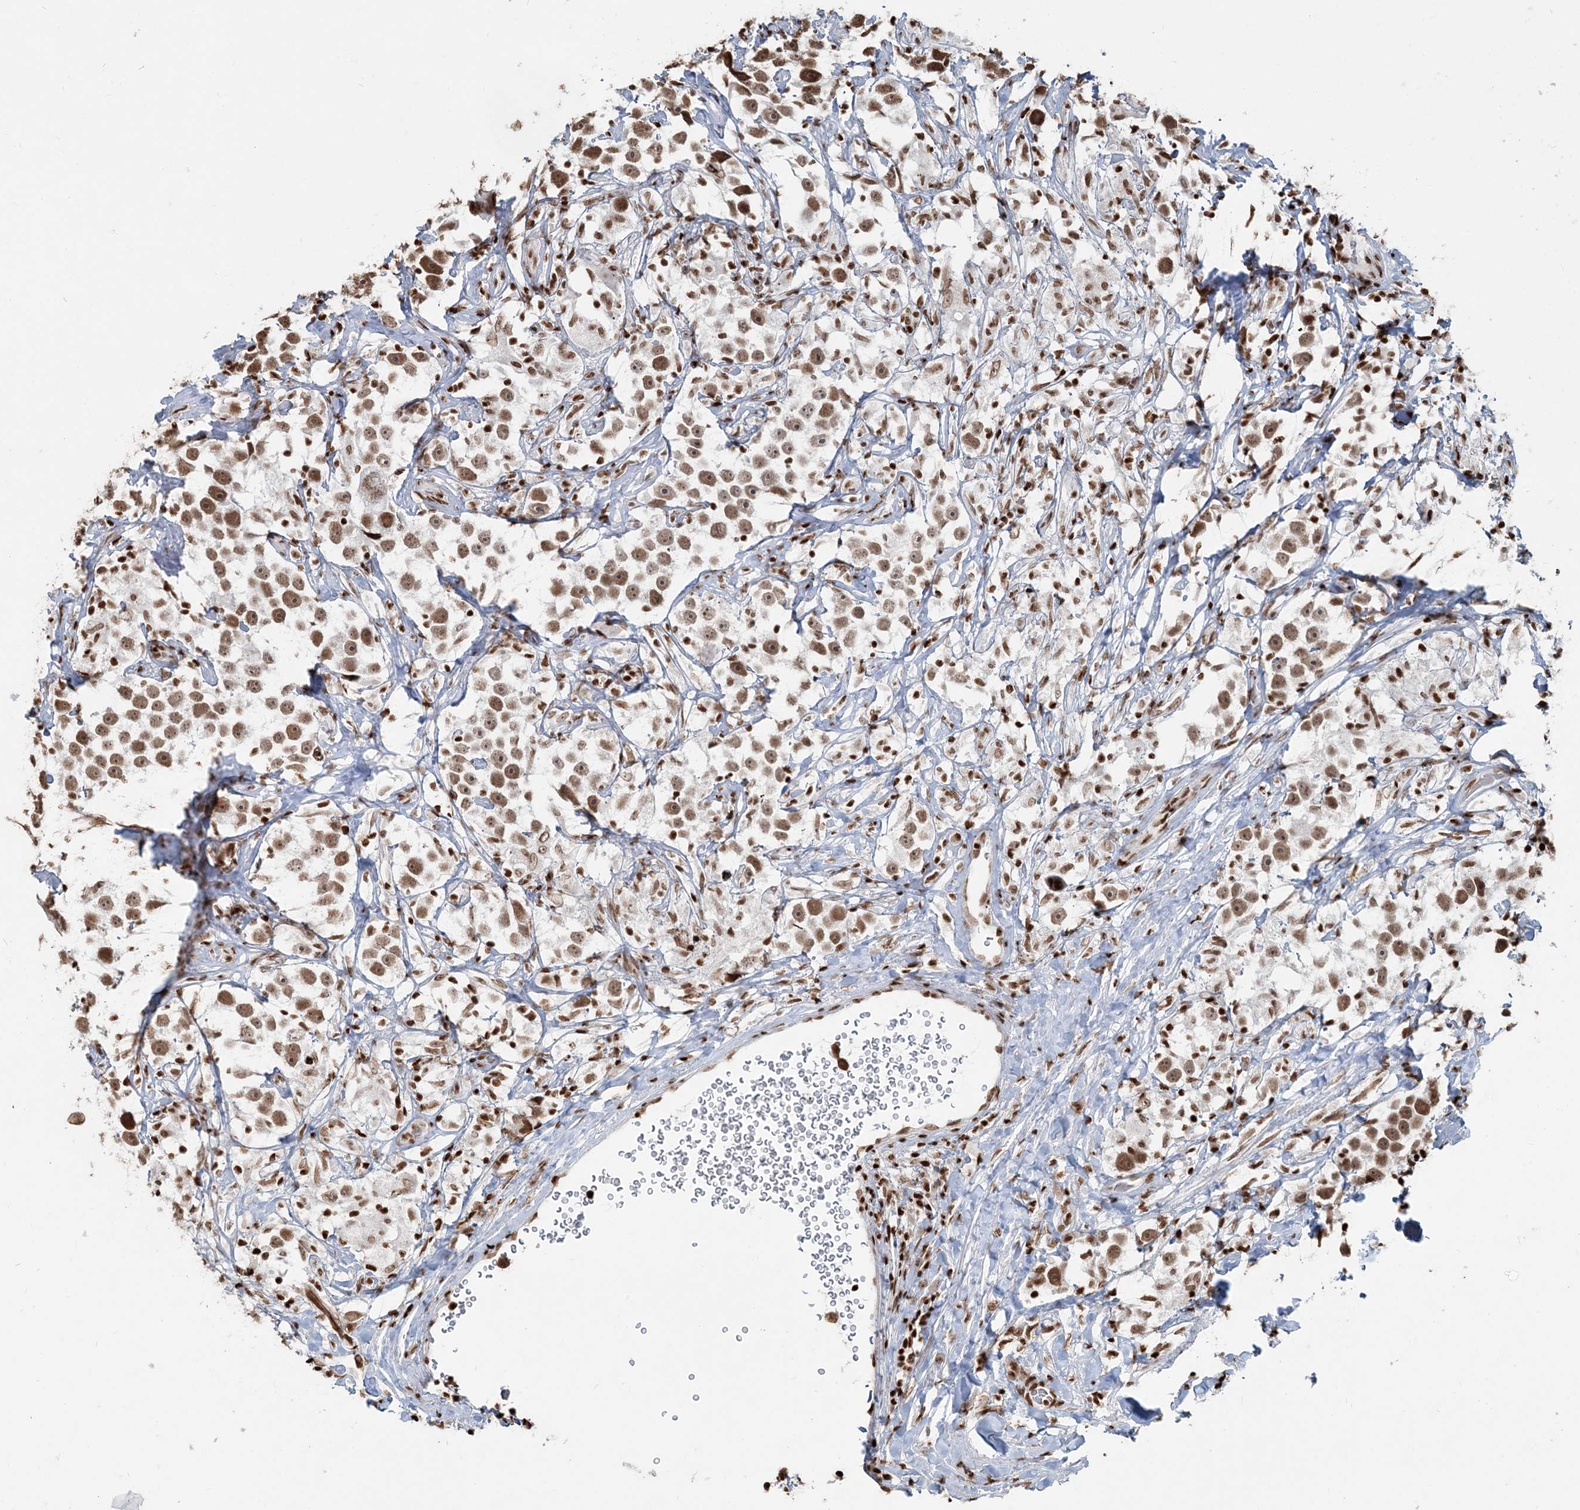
{"staining": {"intensity": "moderate", "quantity": ">75%", "location": "nuclear"}, "tissue": "testis cancer", "cell_type": "Tumor cells", "image_type": "cancer", "snomed": [{"axis": "morphology", "description": "Seminoma, NOS"}, {"axis": "topography", "description": "Testis"}], "caption": "Immunohistochemistry (DAB (3,3'-diaminobenzidine)) staining of testis seminoma exhibits moderate nuclear protein expression in approximately >75% of tumor cells.", "gene": "H3-3B", "patient": {"sex": "male", "age": 49}}